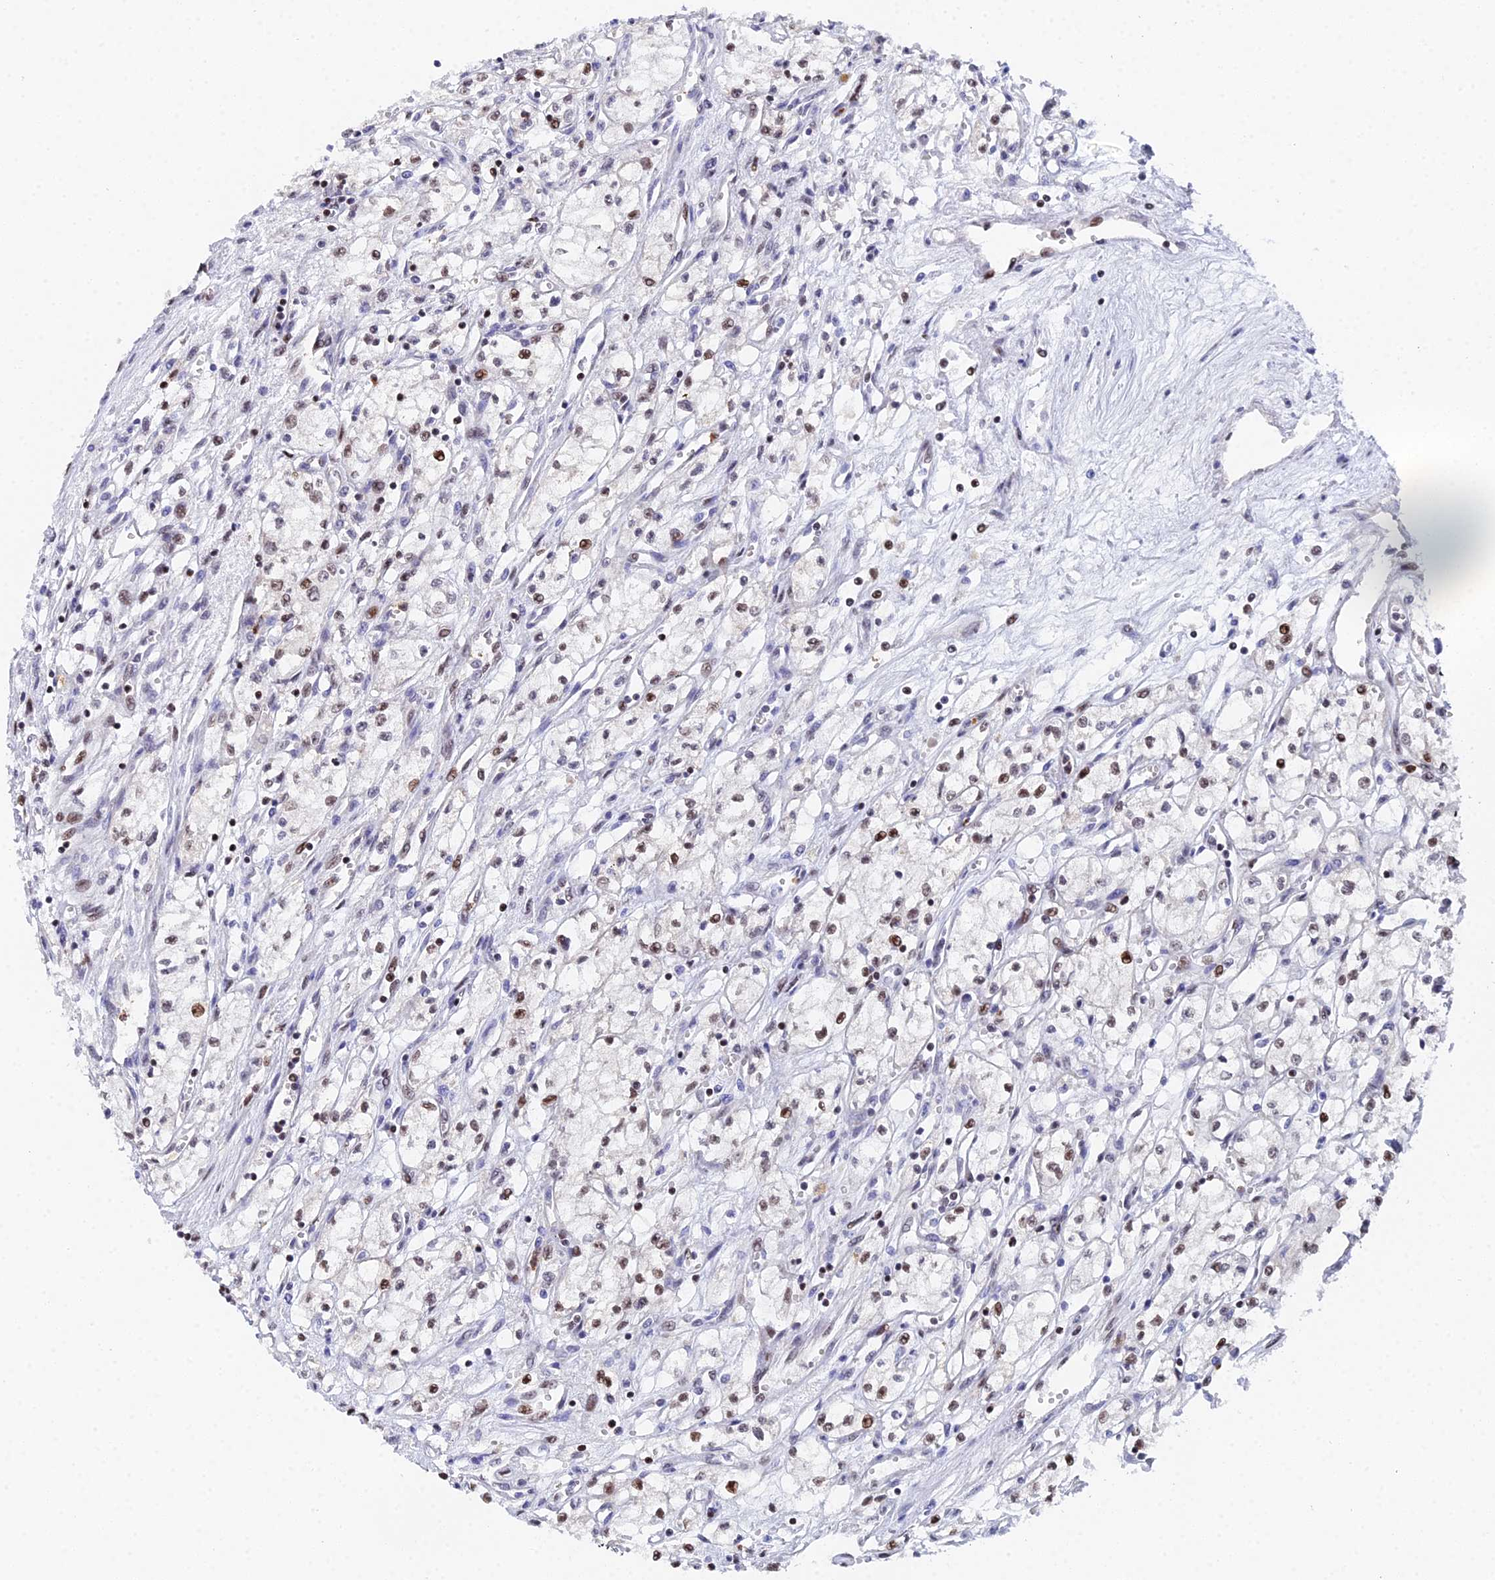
{"staining": {"intensity": "moderate", "quantity": "25%-75%", "location": "nuclear"}, "tissue": "renal cancer", "cell_type": "Tumor cells", "image_type": "cancer", "snomed": [{"axis": "morphology", "description": "Adenocarcinoma, NOS"}, {"axis": "topography", "description": "Kidney"}], "caption": "Moderate nuclear protein expression is identified in approximately 25%-75% of tumor cells in adenocarcinoma (renal).", "gene": "TIFA", "patient": {"sex": "male", "age": 59}}